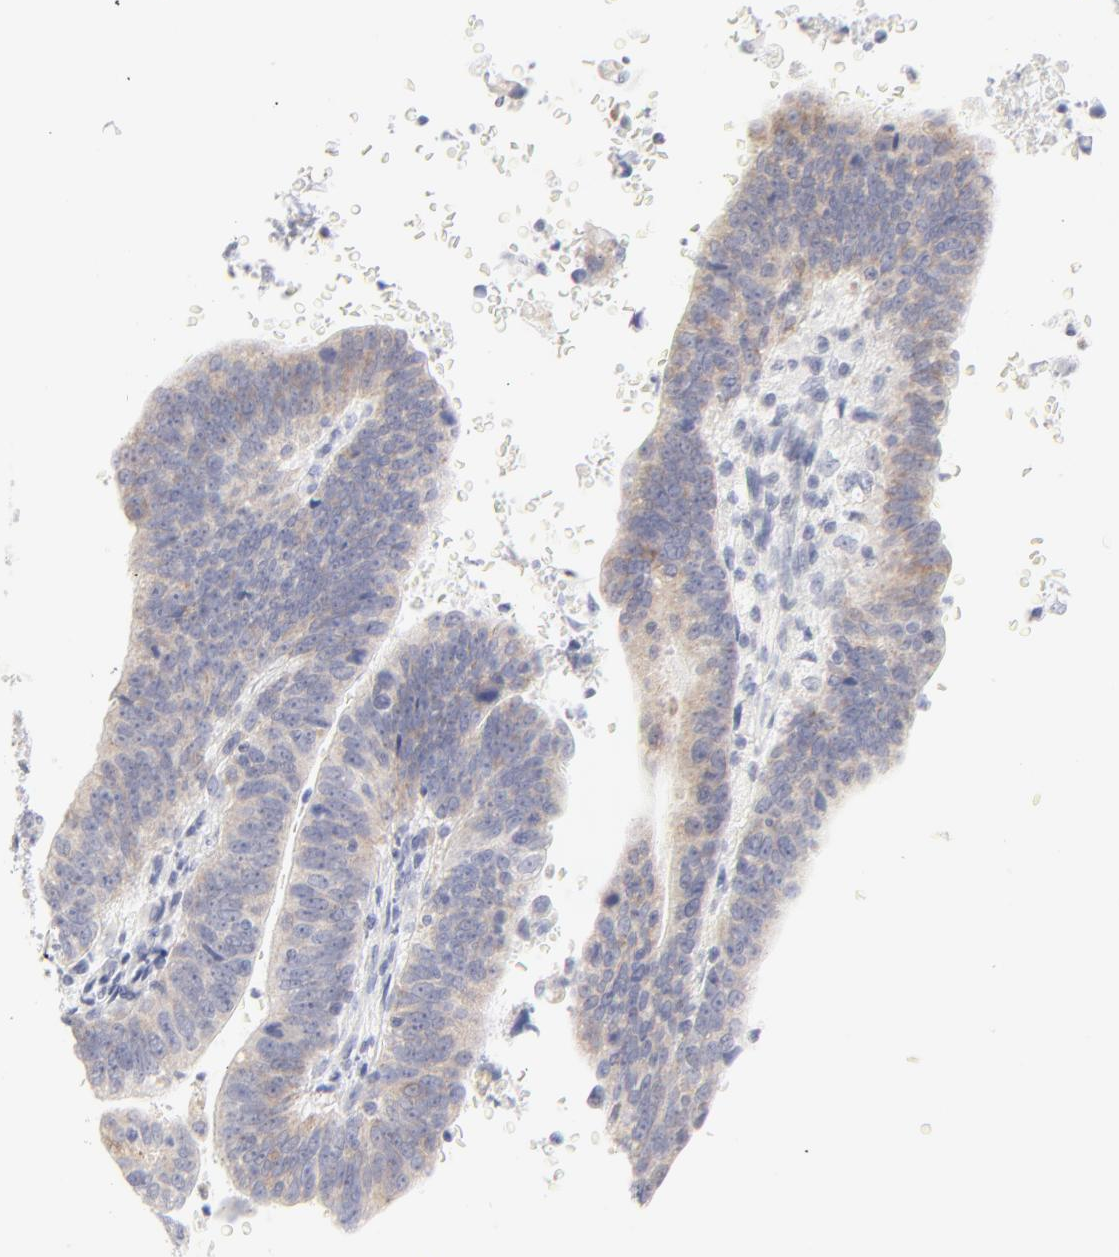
{"staining": {"intensity": "weak", "quantity": "25%-75%", "location": "cytoplasmic/membranous"}, "tissue": "stomach cancer", "cell_type": "Tumor cells", "image_type": "cancer", "snomed": [{"axis": "morphology", "description": "Adenocarcinoma, NOS"}, {"axis": "topography", "description": "Stomach, upper"}], "caption": "Immunohistochemical staining of human stomach cancer demonstrates low levels of weak cytoplasmic/membranous protein positivity in about 25%-75% of tumor cells. The staining was performed using DAB, with brown indicating positive protein expression. Nuclei are stained blue with hematoxylin.", "gene": "NPNT", "patient": {"sex": "female", "age": 50}}